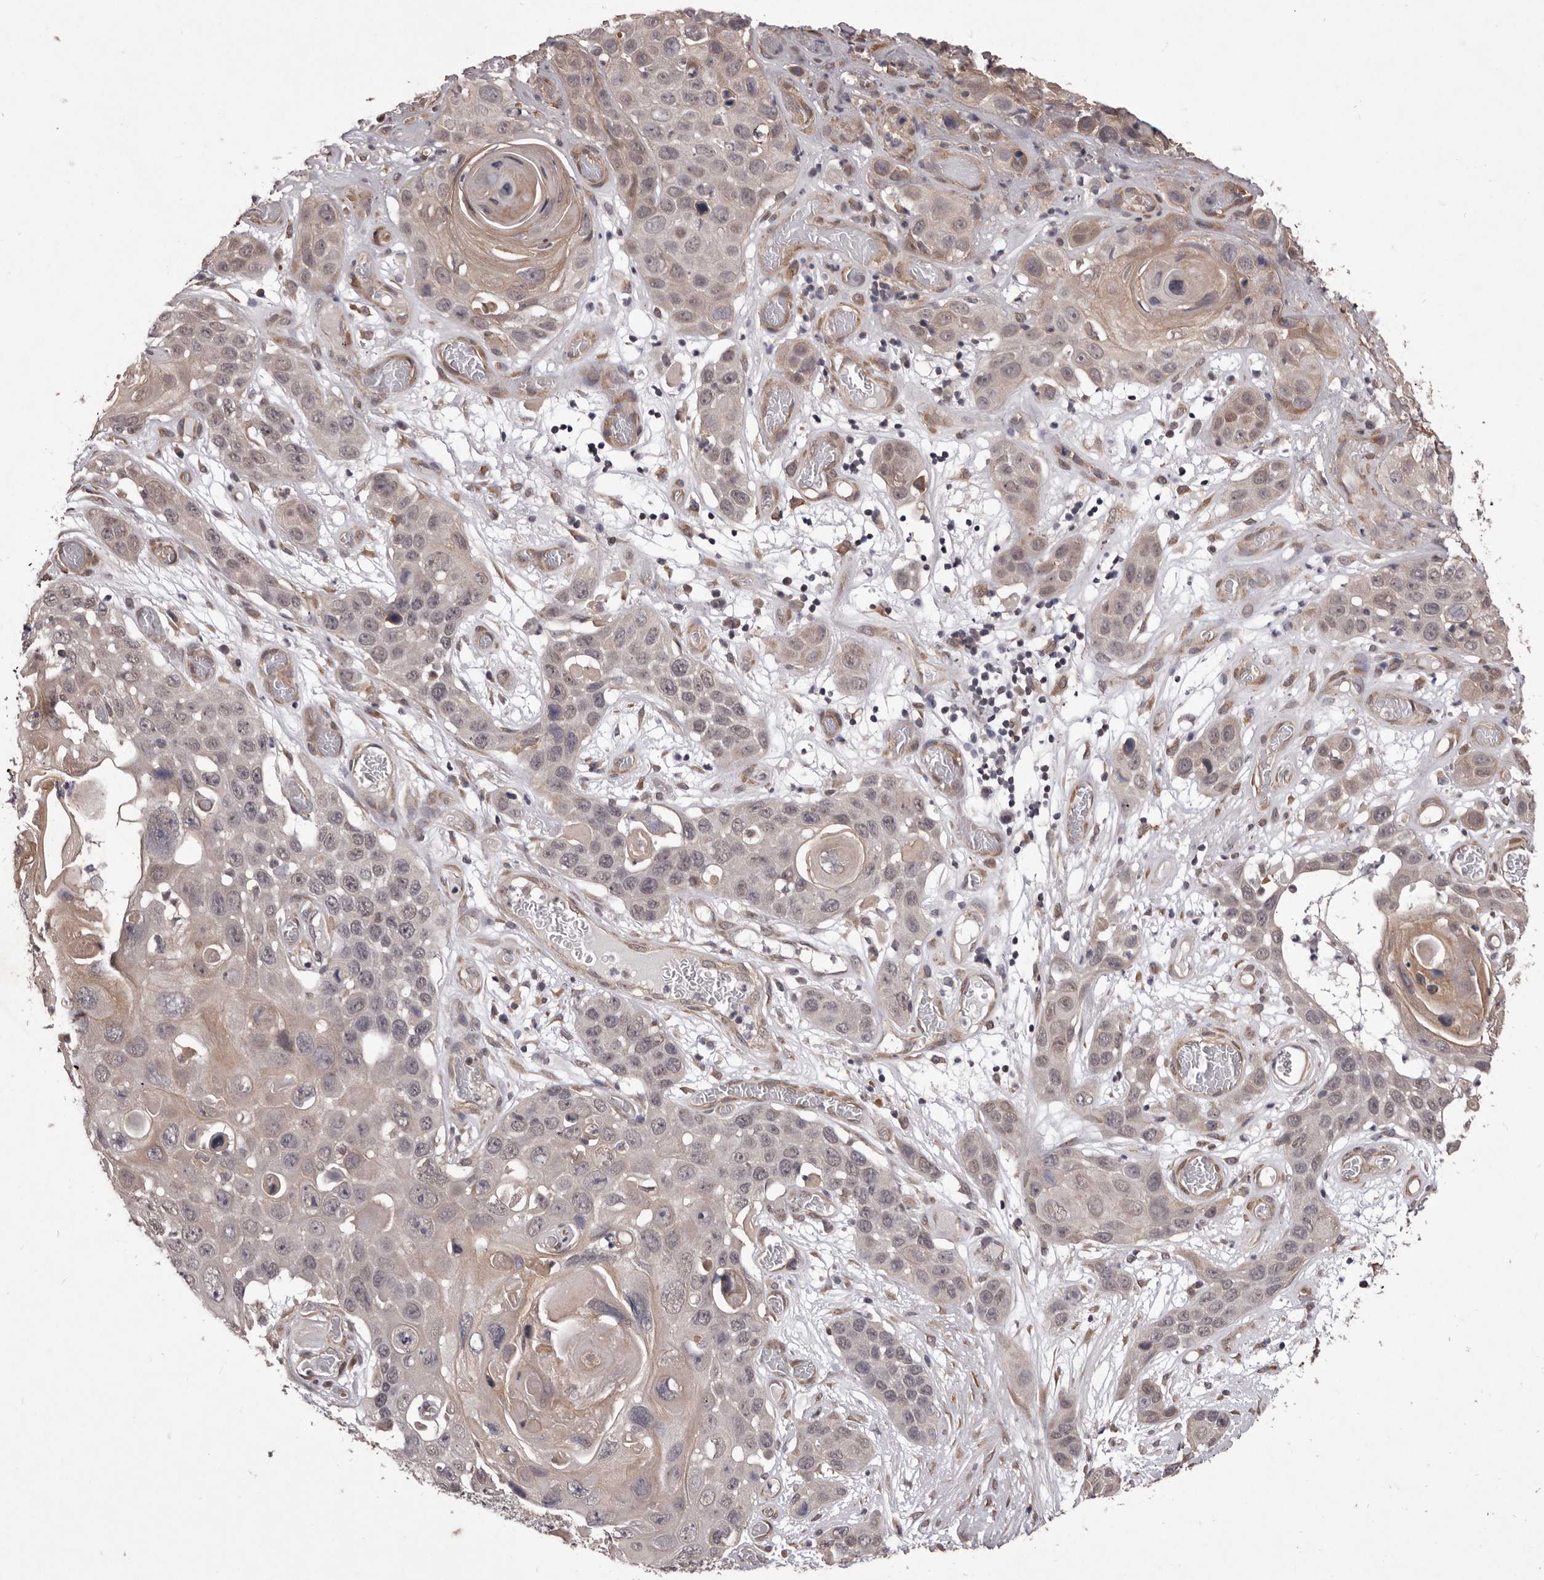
{"staining": {"intensity": "weak", "quantity": "25%-75%", "location": "cytoplasmic/membranous,nuclear"}, "tissue": "skin cancer", "cell_type": "Tumor cells", "image_type": "cancer", "snomed": [{"axis": "morphology", "description": "Squamous cell carcinoma, NOS"}, {"axis": "topography", "description": "Skin"}], "caption": "This photomicrograph displays skin cancer stained with IHC to label a protein in brown. The cytoplasmic/membranous and nuclear of tumor cells show weak positivity for the protein. Nuclei are counter-stained blue.", "gene": "CELF3", "patient": {"sex": "male", "age": 55}}